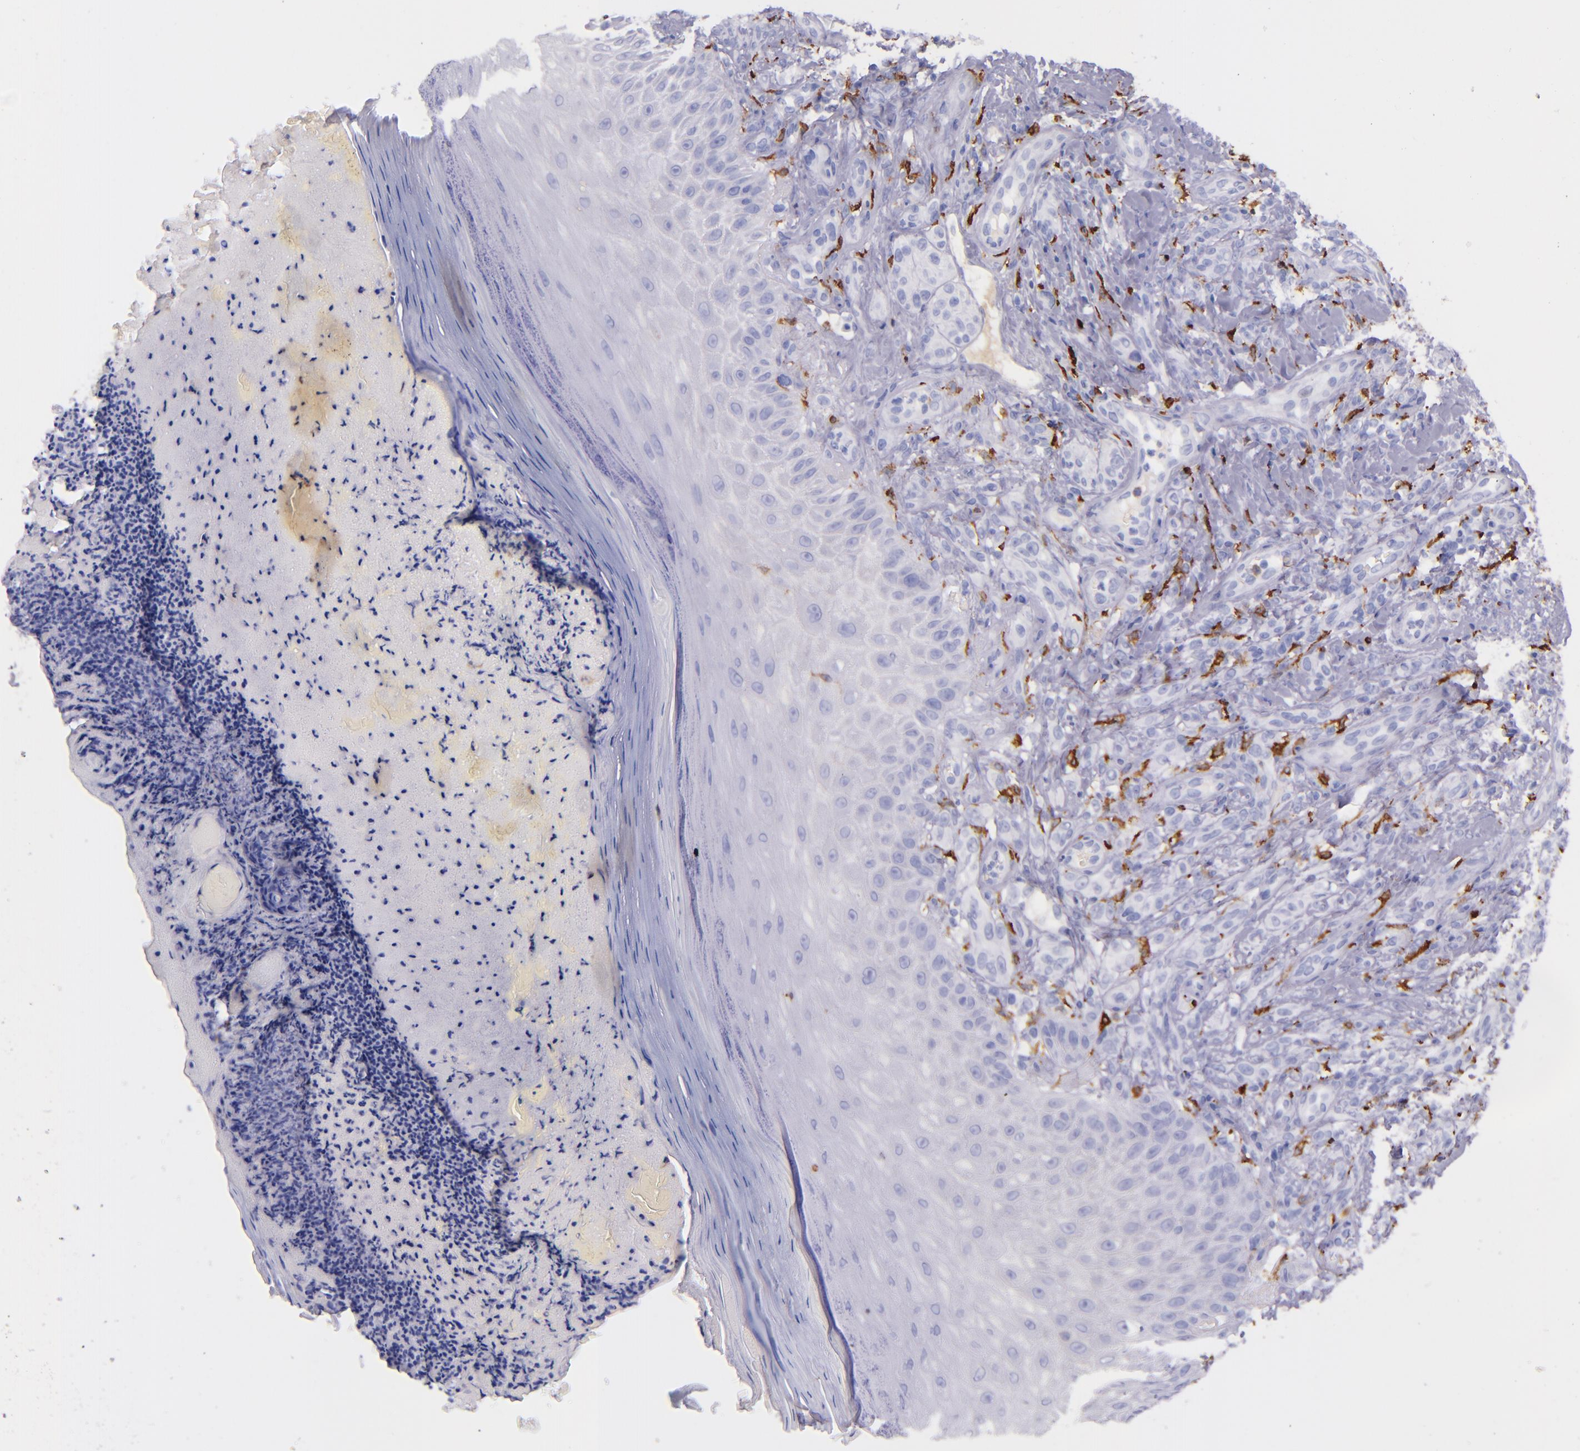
{"staining": {"intensity": "negative", "quantity": "none", "location": "none"}, "tissue": "melanoma", "cell_type": "Tumor cells", "image_type": "cancer", "snomed": [{"axis": "morphology", "description": "Malignant melanoma, NOS"}, {"axis": "topography", "description": "Skin"}], "caption": "DAB (3,3'-diaminobenzidine) immunohistochemical staining of human melanoma exhibits no significant staining in tumor cells.", "gene": "CD163", "patient": {"sex": "male", "age": 57}}